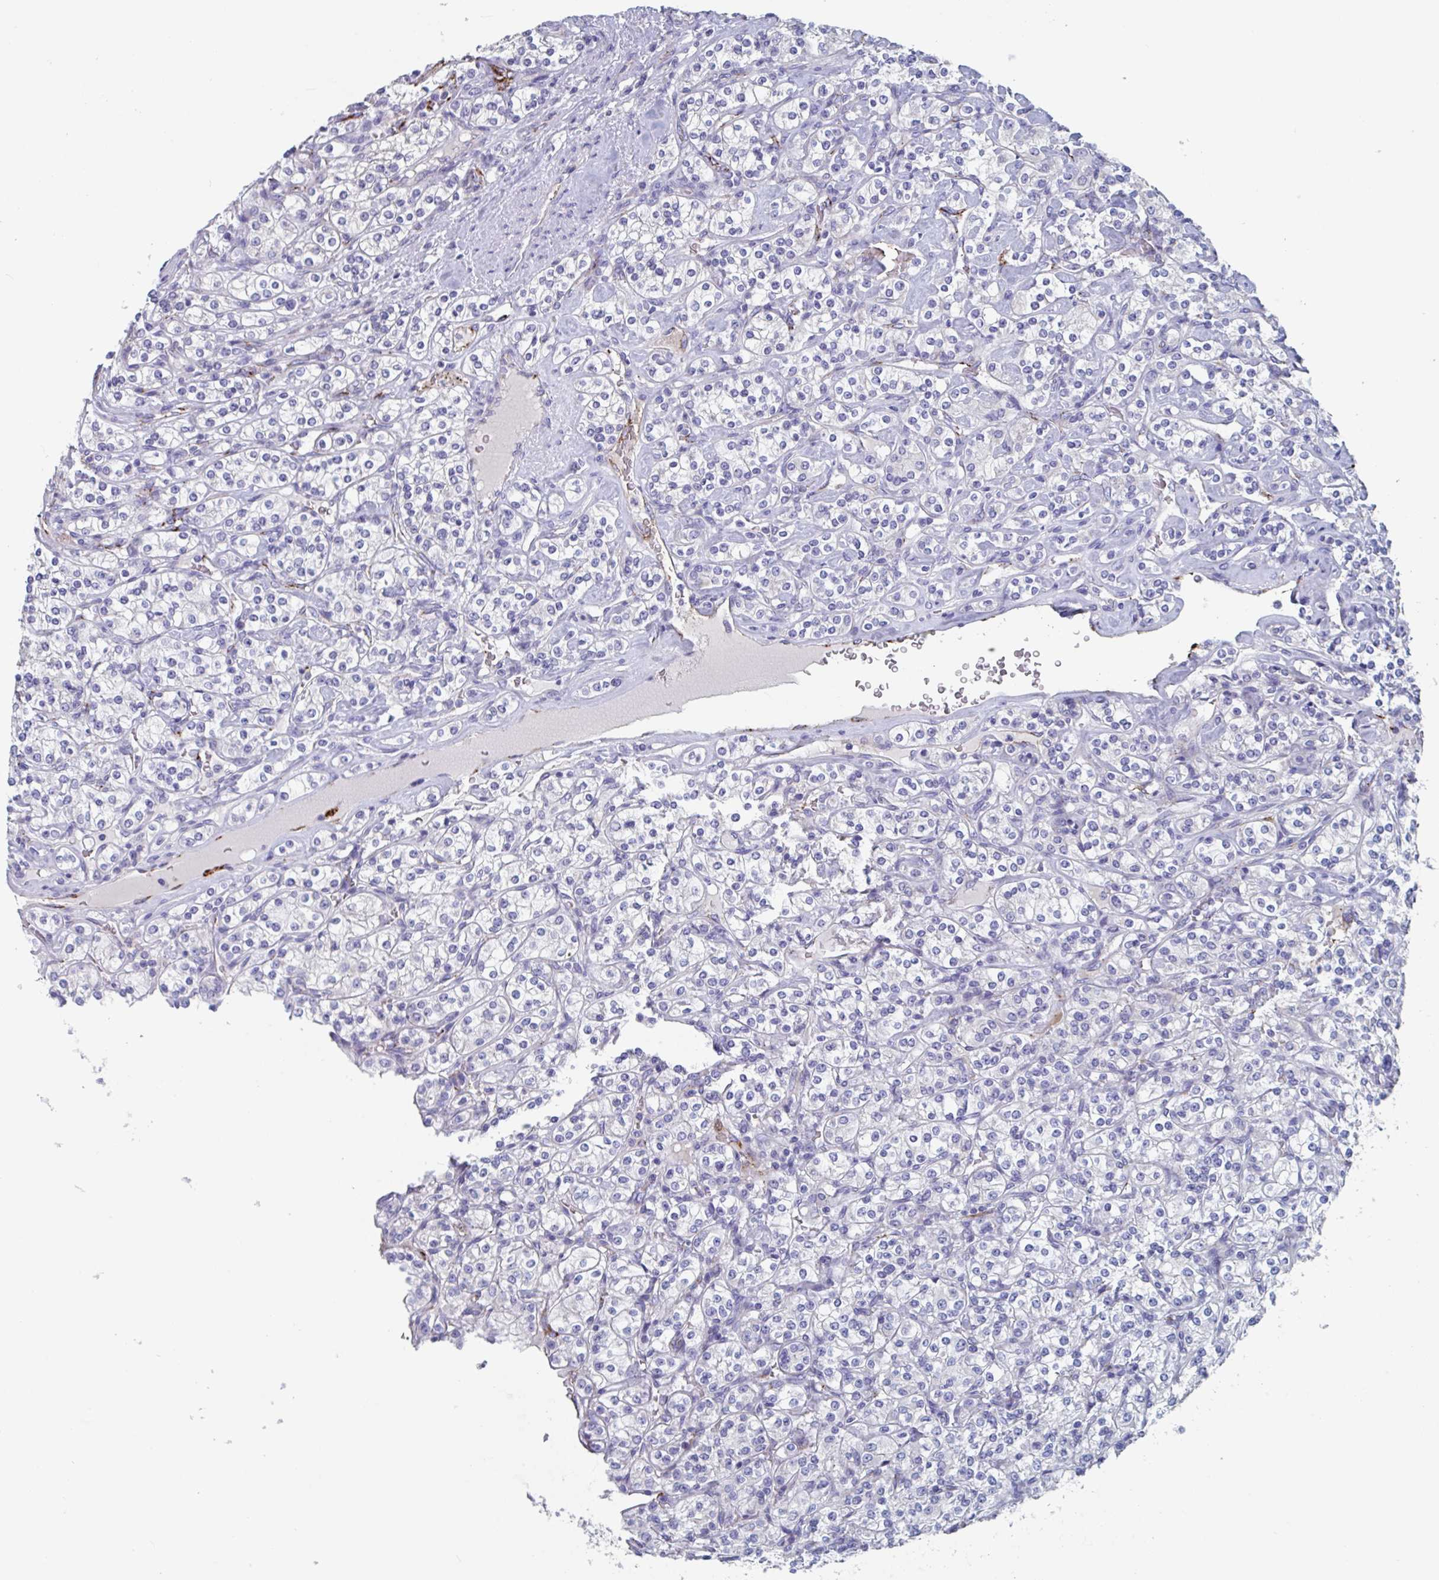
{"staining": {"intensity": "negative", "quantity": "none", "location": "none"}, "tissue": "renal cancer", "cell_type": "Tumor cells", "image_type": "cancer", "snomed": [{"axis": "morphology", "description": "Adenocarcinoma, NOS"}, {"axis": "topography", "description": "Kidney"}], "caption": "Renal cancer (adenocarcinoma) was stained to show a protein in brown. There is no significant staining in tumor cells.", "gene": "ABHD16A", "patient": {"sex": "male", "age": 77}}